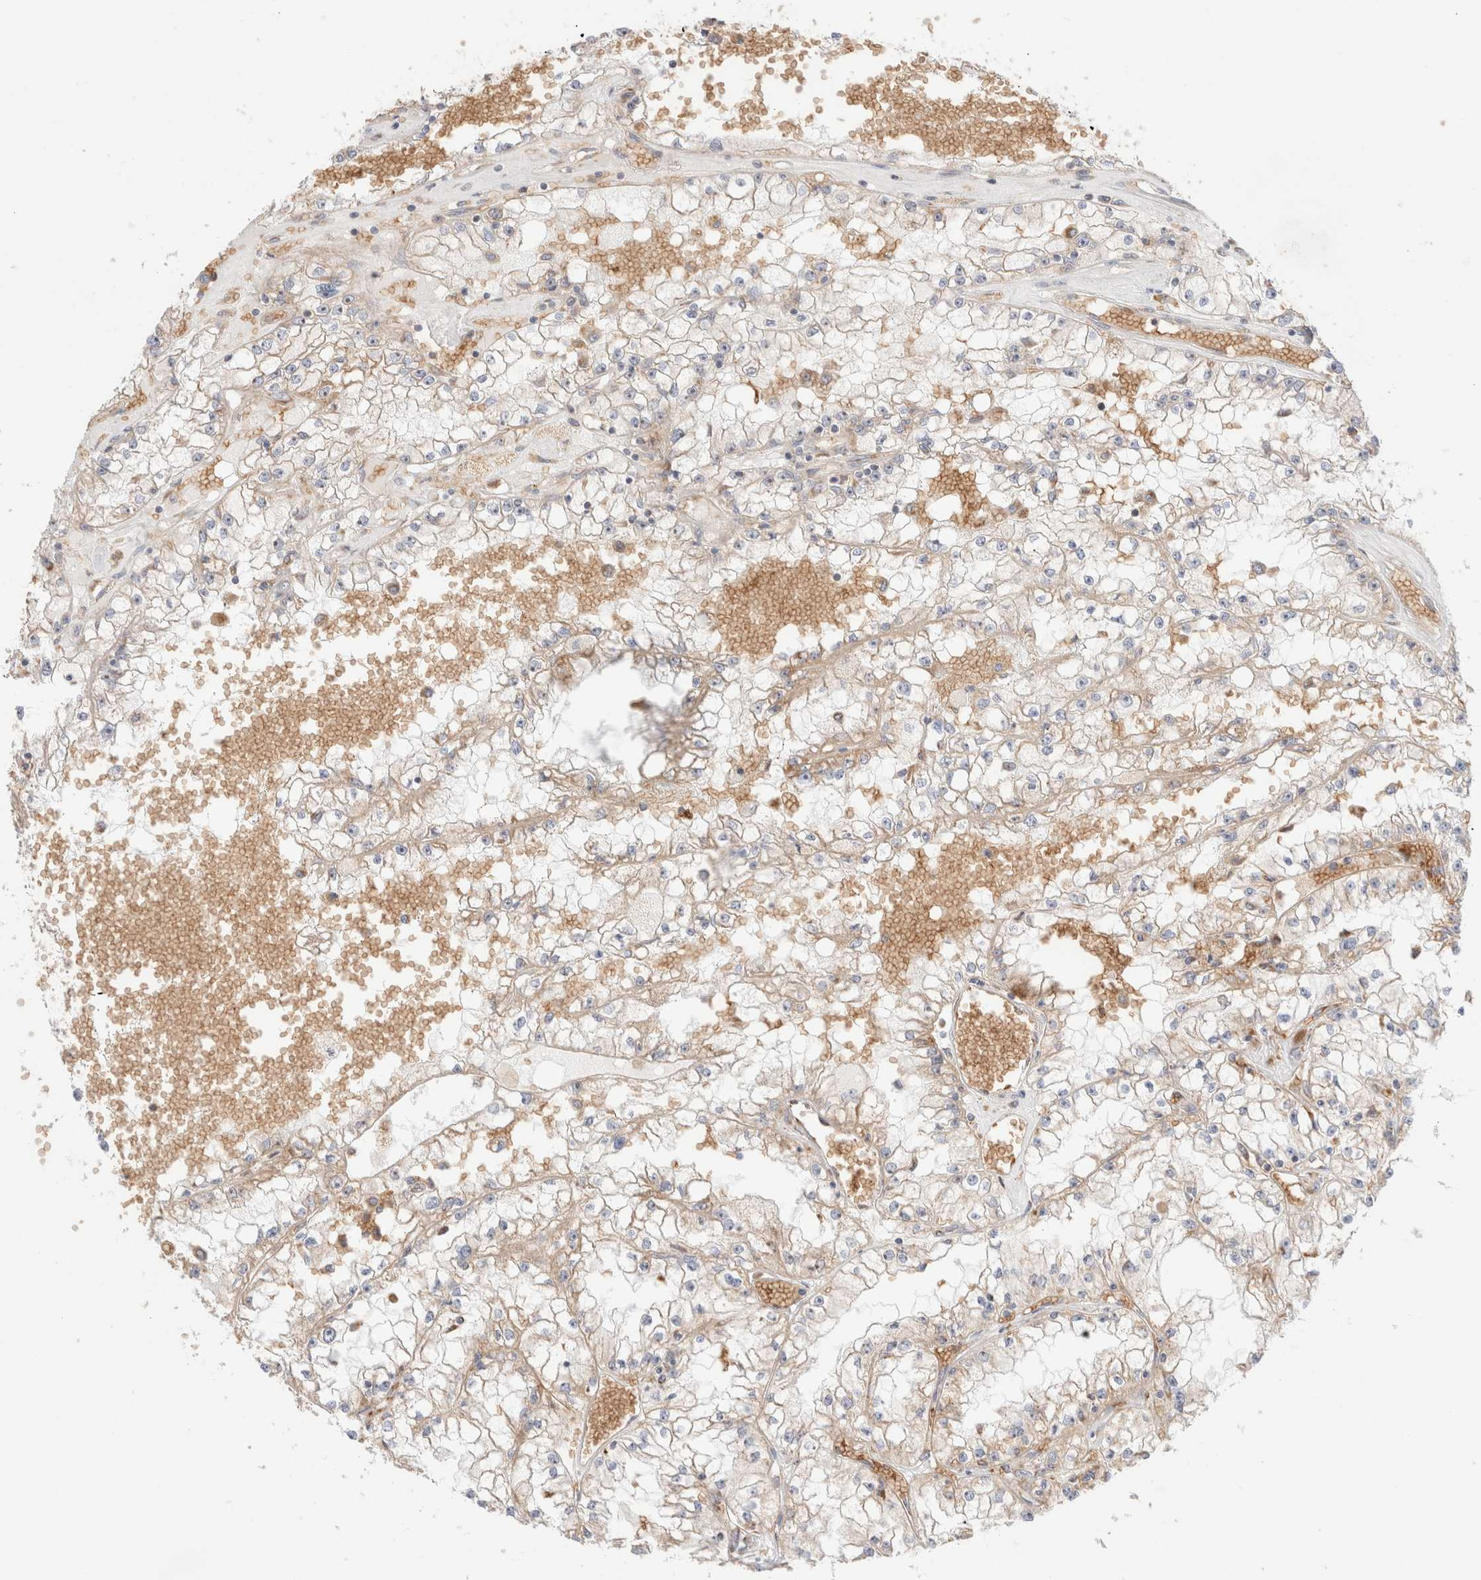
{"staining": {"intensity": "weak", "quantity": "25%-75%", "location": "cytoplasmic/membranous"}, "tissue": "renal cancer", "cell_type": "Tumor cells", "image_type": "cancer", "snomed": [{"axis": "morphology", "description": "Adenocarcinoma, NOS"}, {"axis": "topography", "description": "Kidney"}], "caption": "IHC of human renal cancer exhibits low levels of weak cytoplasmic/membranous staining in about 25%-75% of tumor cells.", "gene": "UTS2B", "patient": {"sex": "male", "age": 56}}